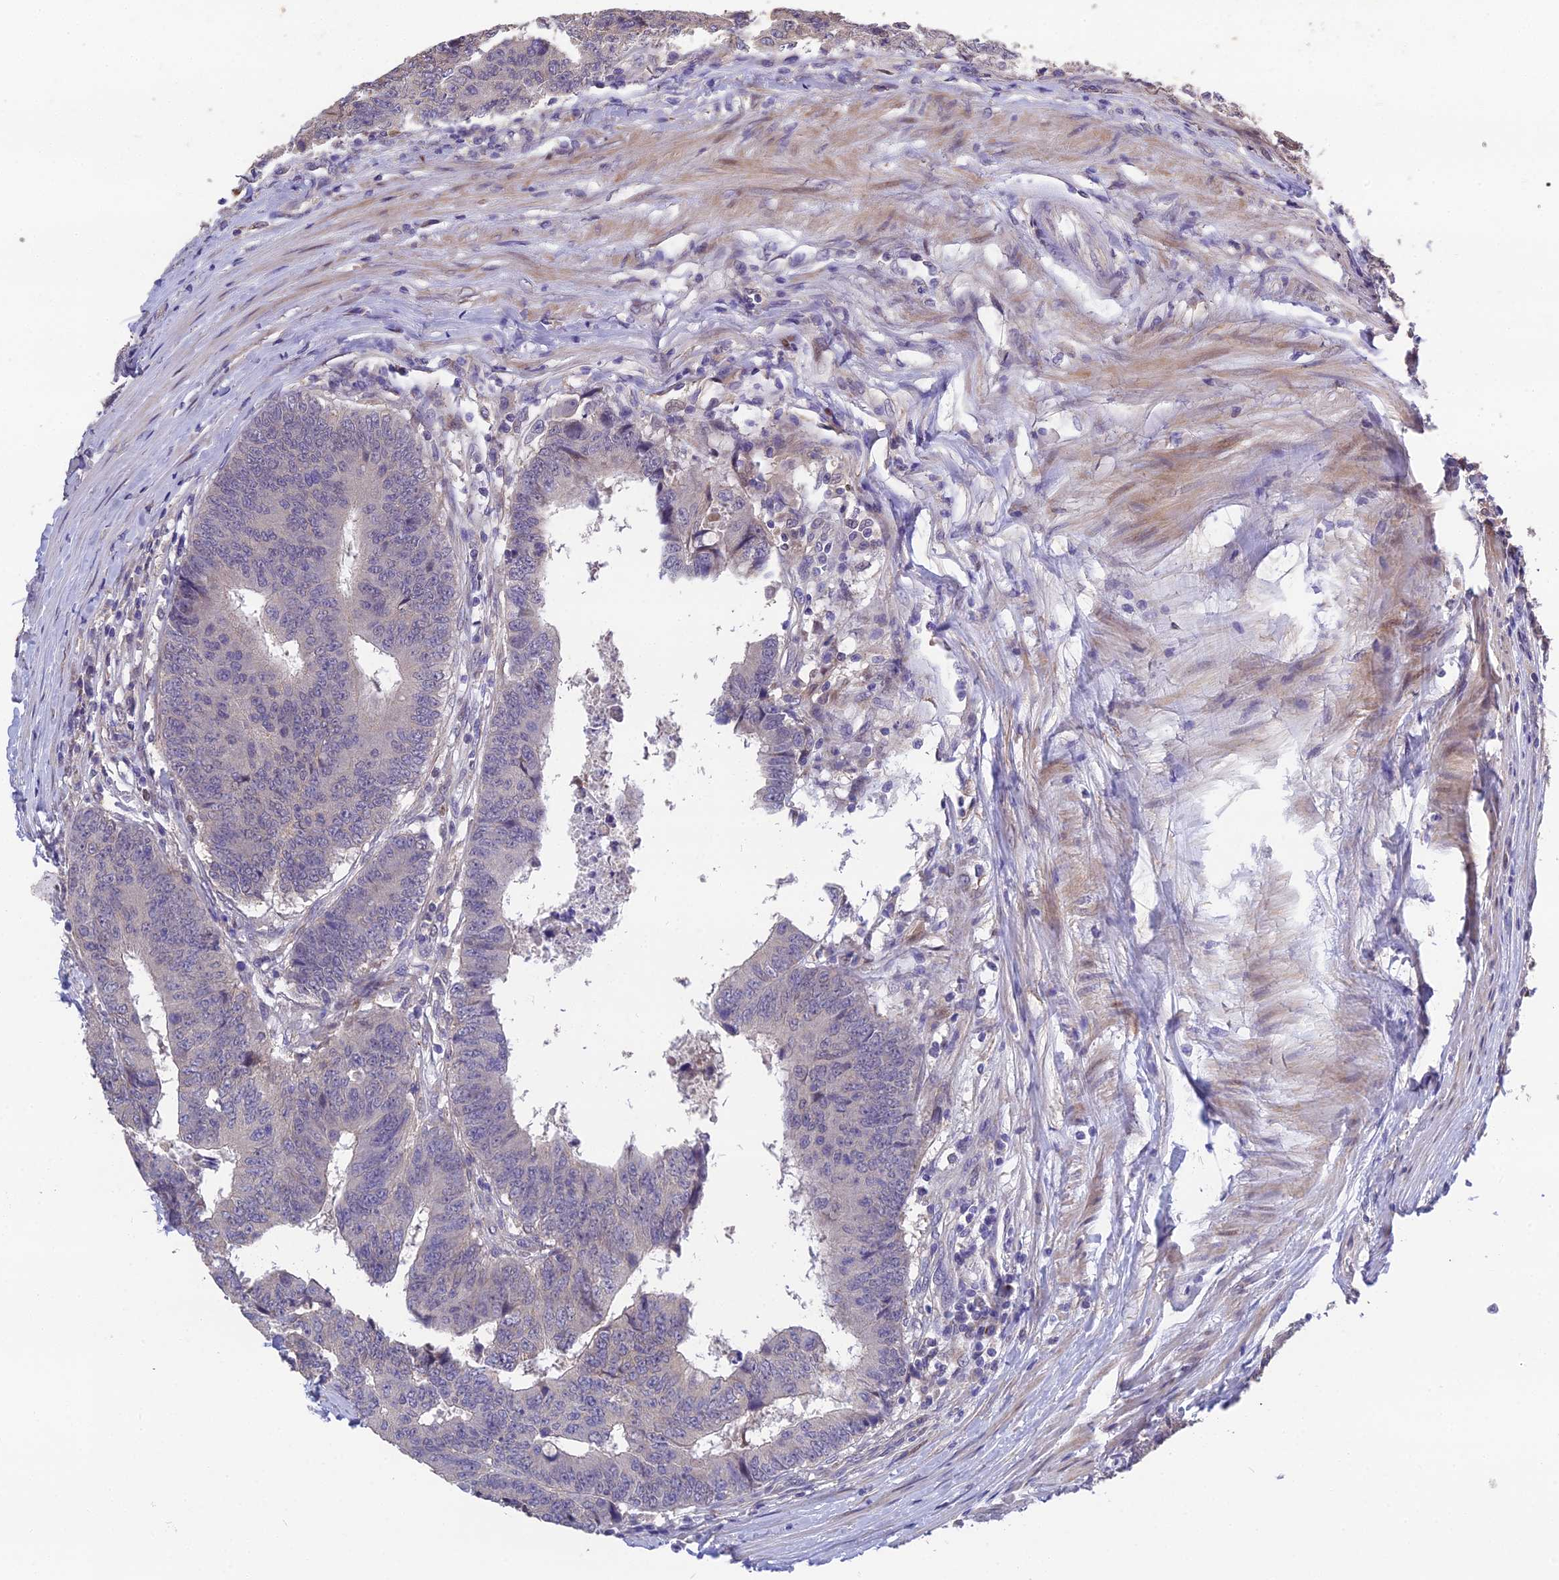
{"staining": {"intensity": "negative", "quantity": "none", "location": "none"}, "tissue": "colorectal cancer", "cell_type": "Tumor cells", "image_type": "cancer", "snomed": [{"axis": "morphology", "description": "Adenocarcinoma, NOS"}, {"axis": "topography", "description": "Rectum"}], "caption": "Tumor cells show no significant protein positivity in colorectal cancer (adenocarcinoma).", "gene": "PUS10", "patient": {"sex": "male", "age": 84}}